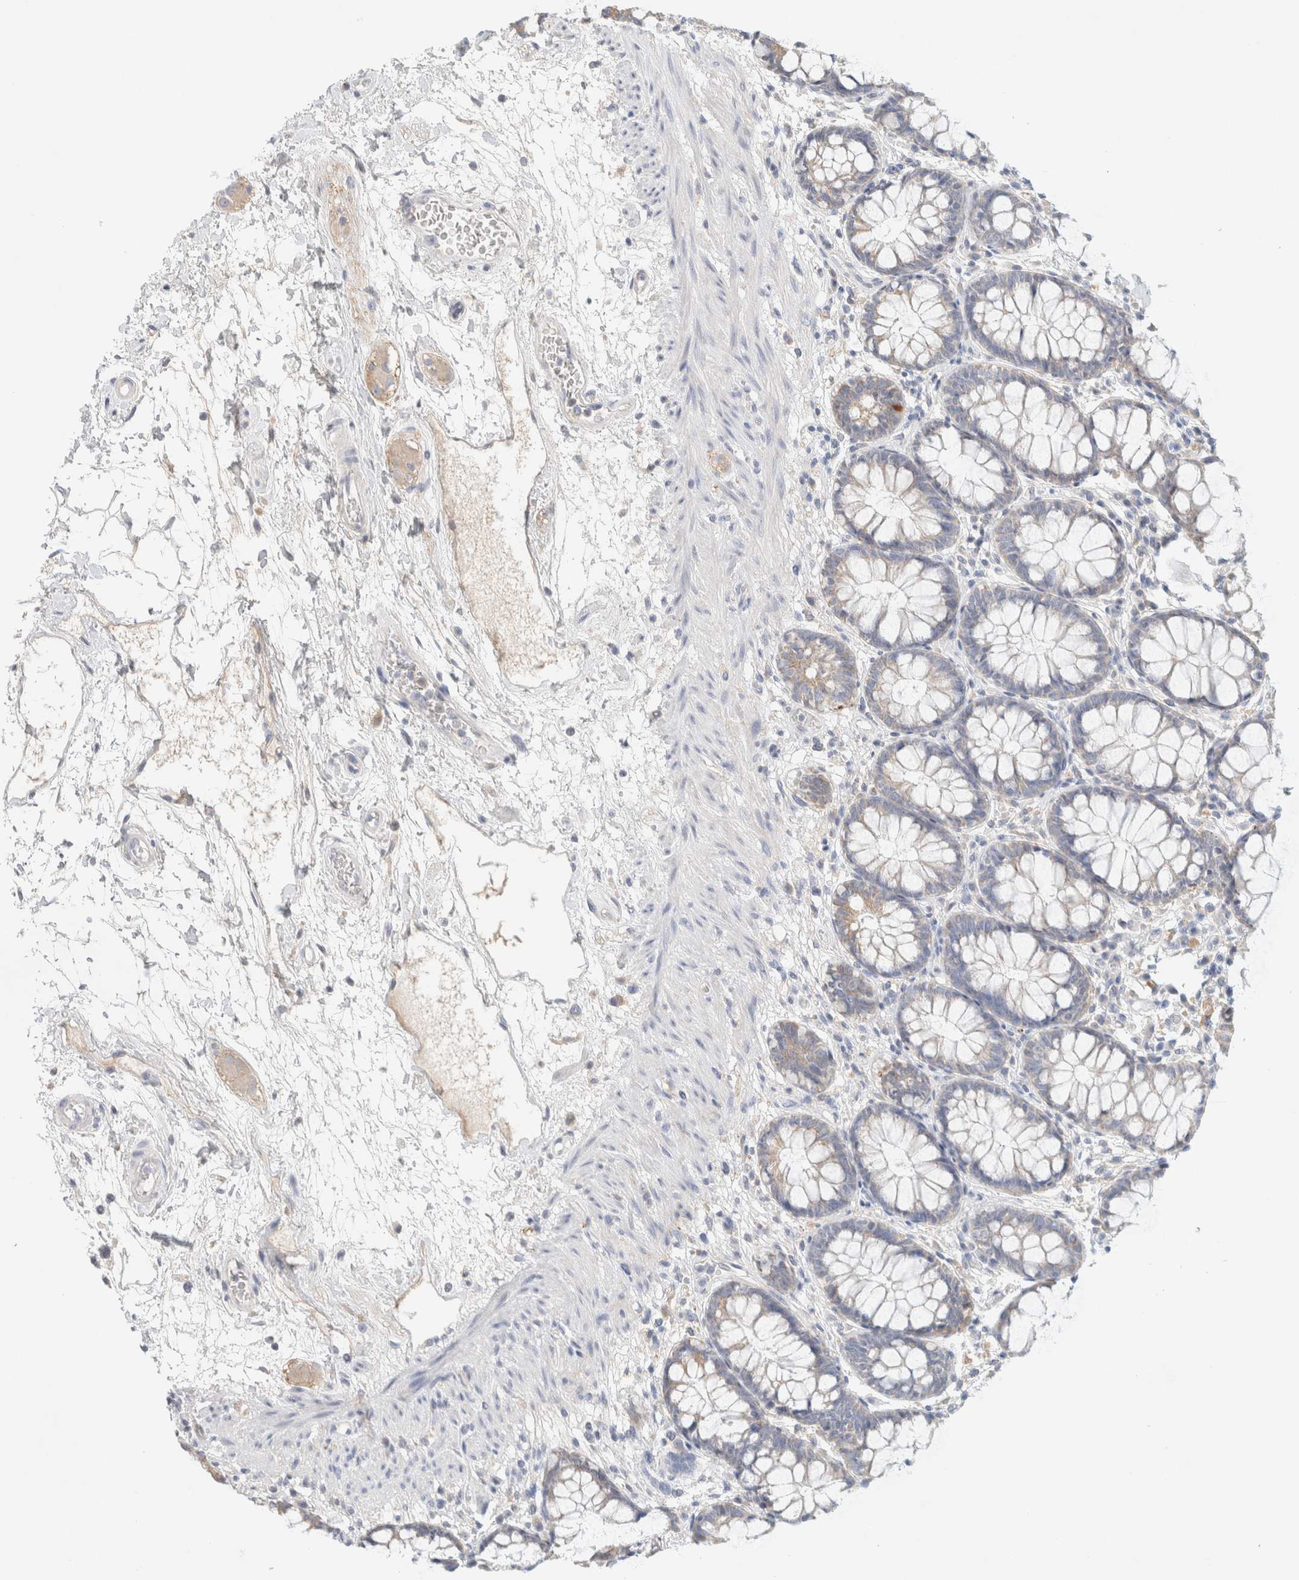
{"staining": {"intensity": "weak", "quantity": "<25%", "location": "cytoplasmic/membranous"}, "tissue": "rectum", "cell_type": "Glandular cells", "image_type": "normal", "snomed": [{"axis": "morphology", "description": "Normal tissue, NOS"}, {"axis": "topography", "description": "Rectum"}], "caption": "Immunohistochemistry of unremarkable human rectum displays no staining in glandular cells.", "gene": "HEXD", "patient": {"sex": "male", "age": 64}}